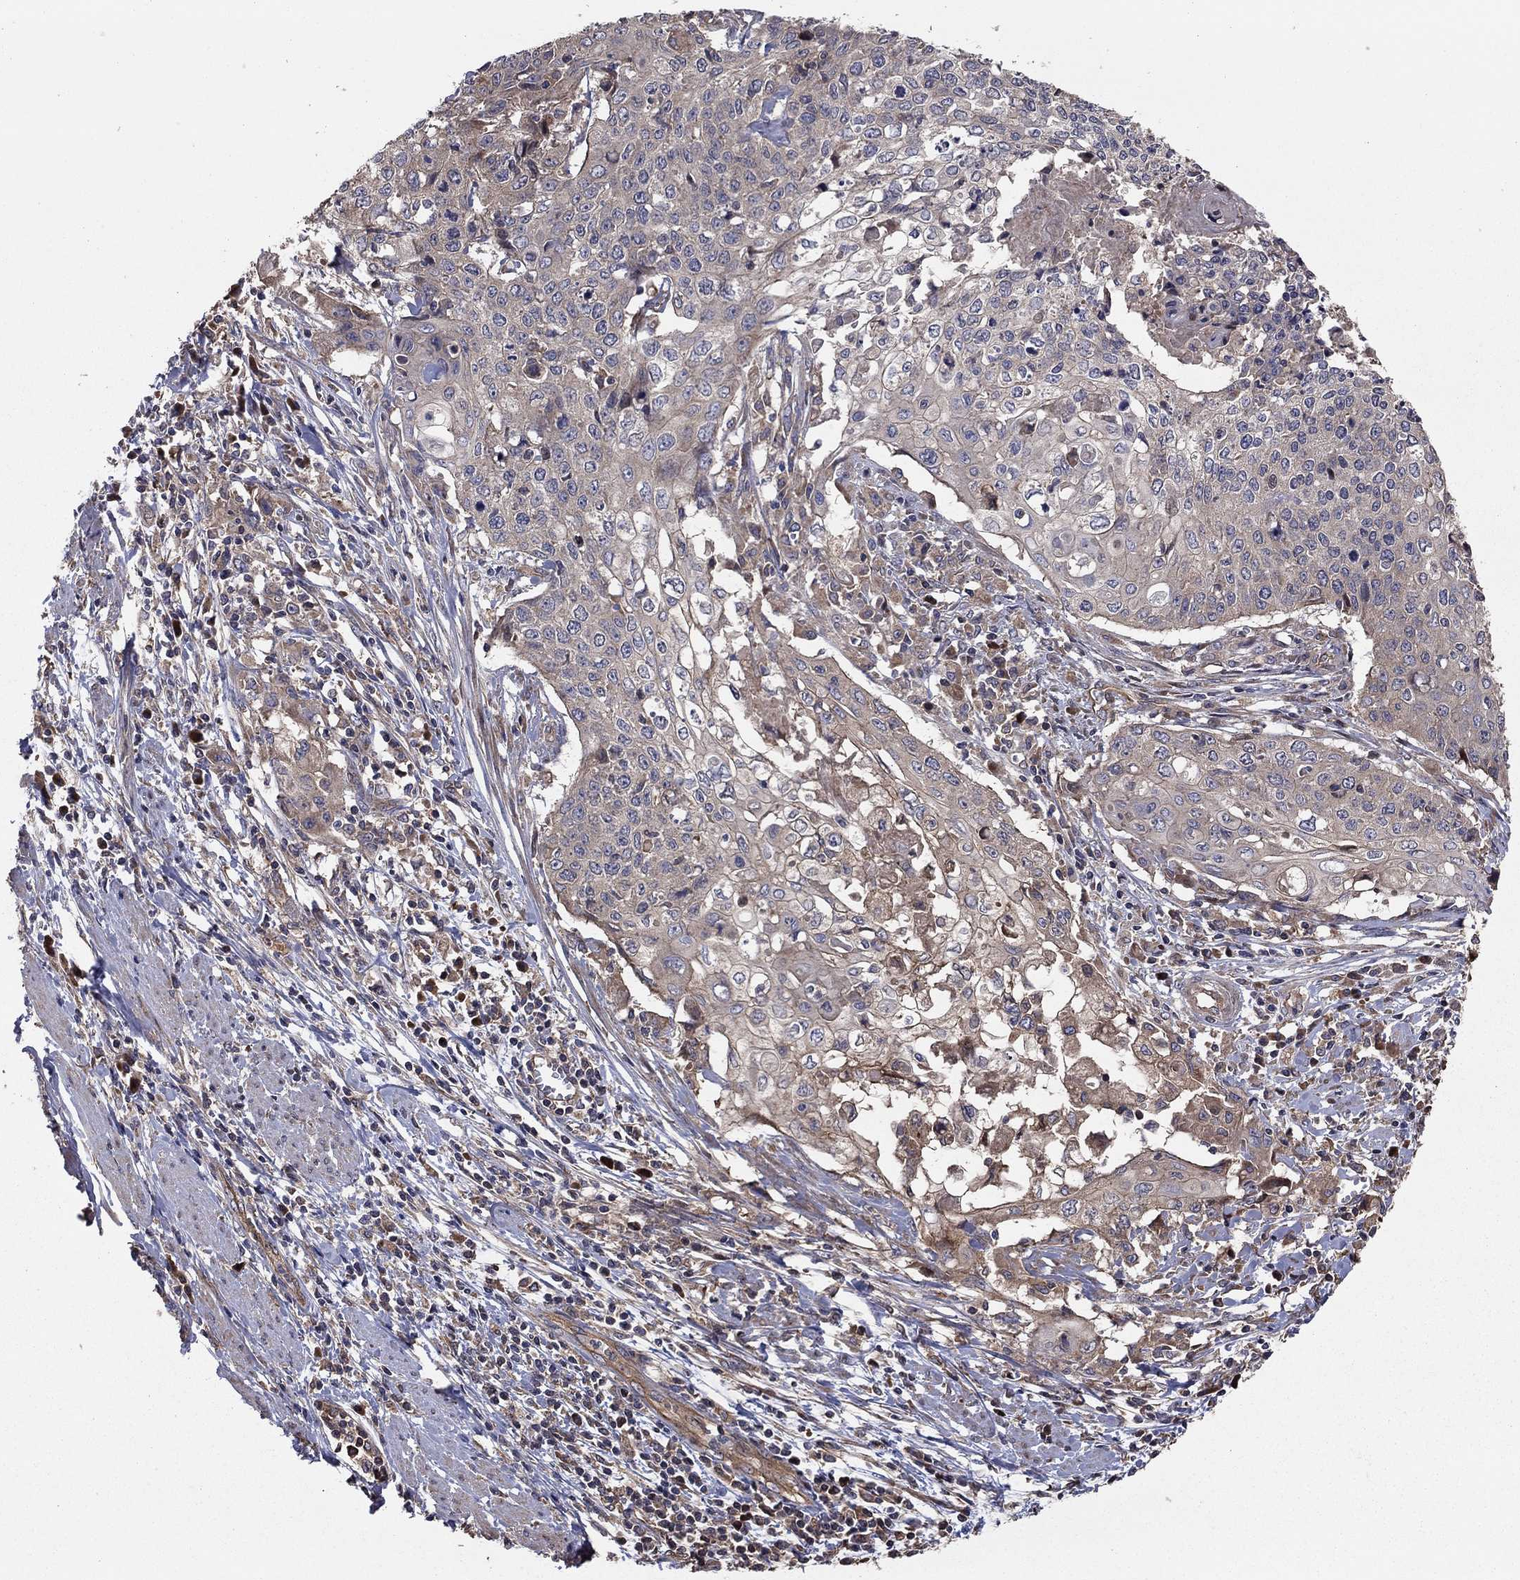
{"staining": {"intensity": "negative", "quantity": "none", "location": "none"}, "tissue": "cervical cancer", "cell_type": "Tumor cells", "image_type": "cancer", "snomed": [{"axis": "morphology", "description": "Squamous cell carcinoma, NOS"}, {"axis": "topography", "description": "Cervix"}], "caption": "Human squamous cell carcinoma (cervical) stained for a protein using immunohistochemistry (IHC) exhibits no positivity in tumor cells.", "gene": "BABAM2", "patient": {"sex": "female", "age": 39}}